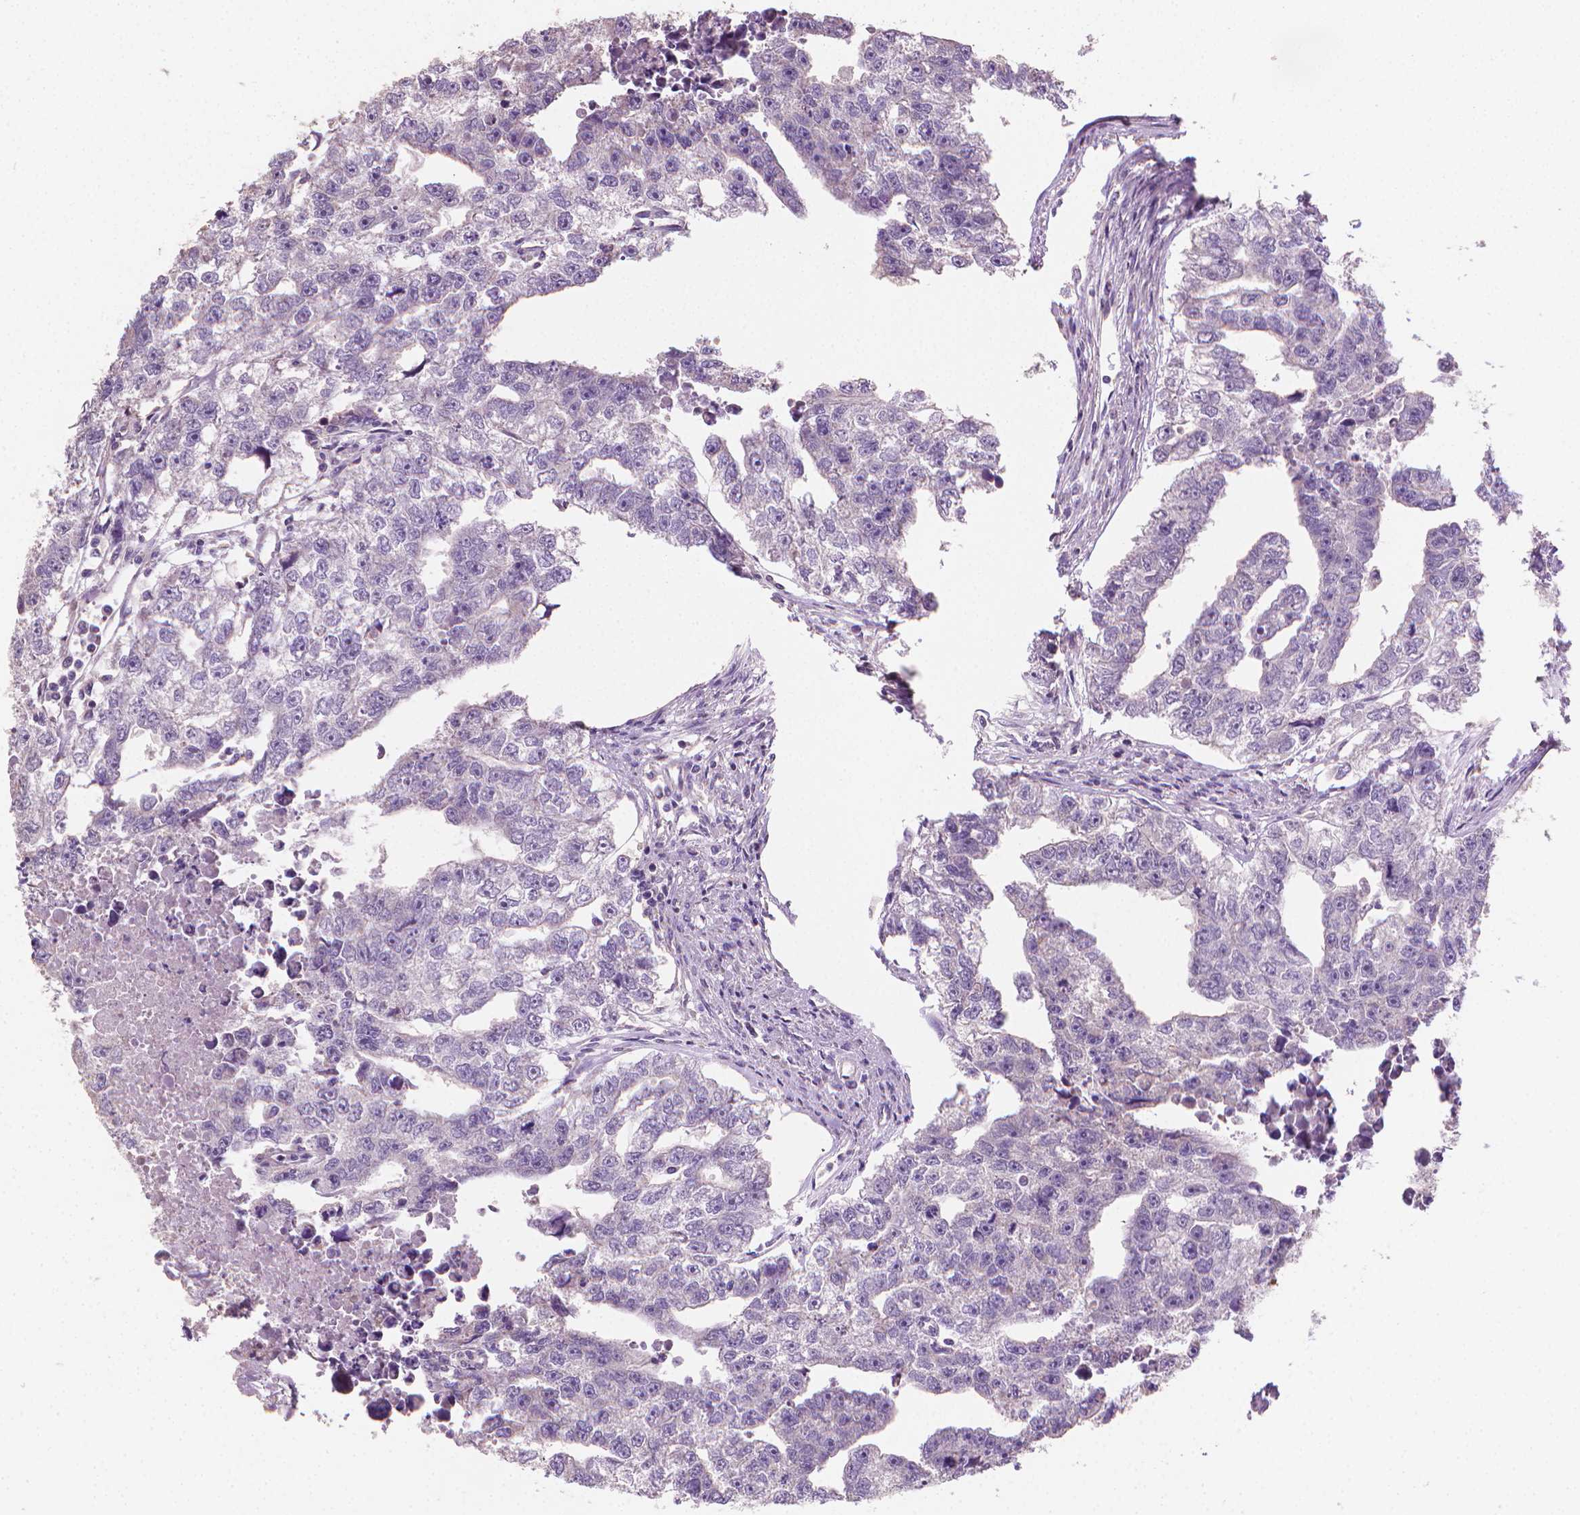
{"staining": {"intensity": "negative", "quantity": "none", "location": "none"}, "tissue": "testis cancer", "cell_type": "Tumor cells", "image_type": "cancer", "snomed": [{"axis": "morphology", "description": "Carcinoma, Embryonal, NOS"}, {"axis": "morphology", "description": "Teratoma, malignant, NOS"}, {"axis": "topography", "description": "Testis"}], "caption": "This is a histopathology image of immunohistochemistry (IHC) staining of embryonal carcinoma (testis), which shows no positivity in tumor cells.", "gene": "CATIP", "patient": {"sex": "male", "age": 44}}